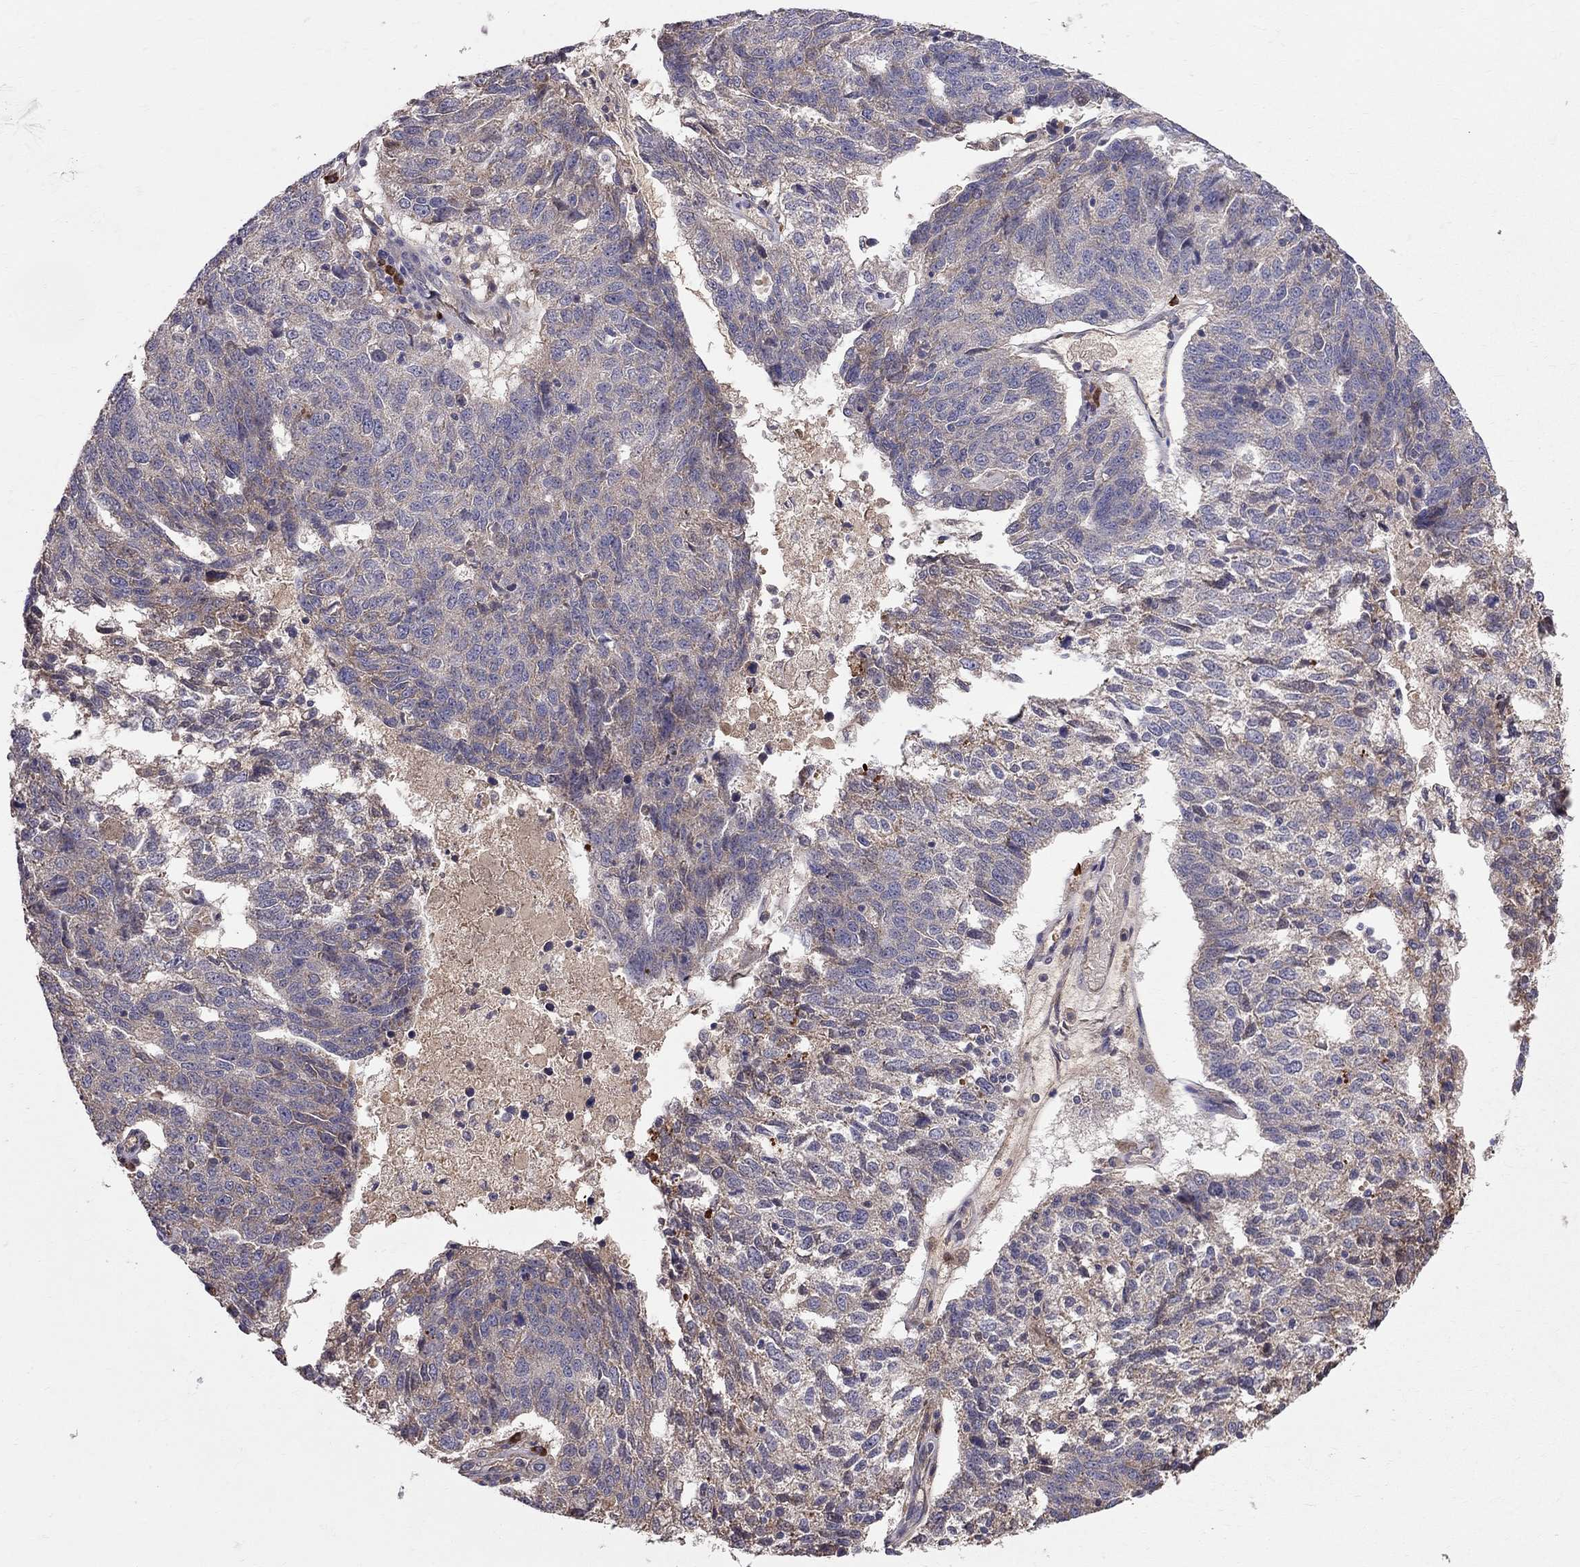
{"staining": {"intensity": "weak", "quantity": "<25%", "location": "cytoplasmic/membranous"}, "tissue": "ovarian cancer", "cell_type": "Tumor cells", "image_type": "cancer", "snomed": [{"axis": "morphology", "description": "Cystadenocarcinoma, serous, NOS"}, {"axis": "topography", "description": "Ovary"}], "caption": "Tumor cells are negative for brown protein staining in ovarian serous cystadenocarcinoma.", "gene": "PIK3CG", "patient": {"sex": "female", "age": 71}}